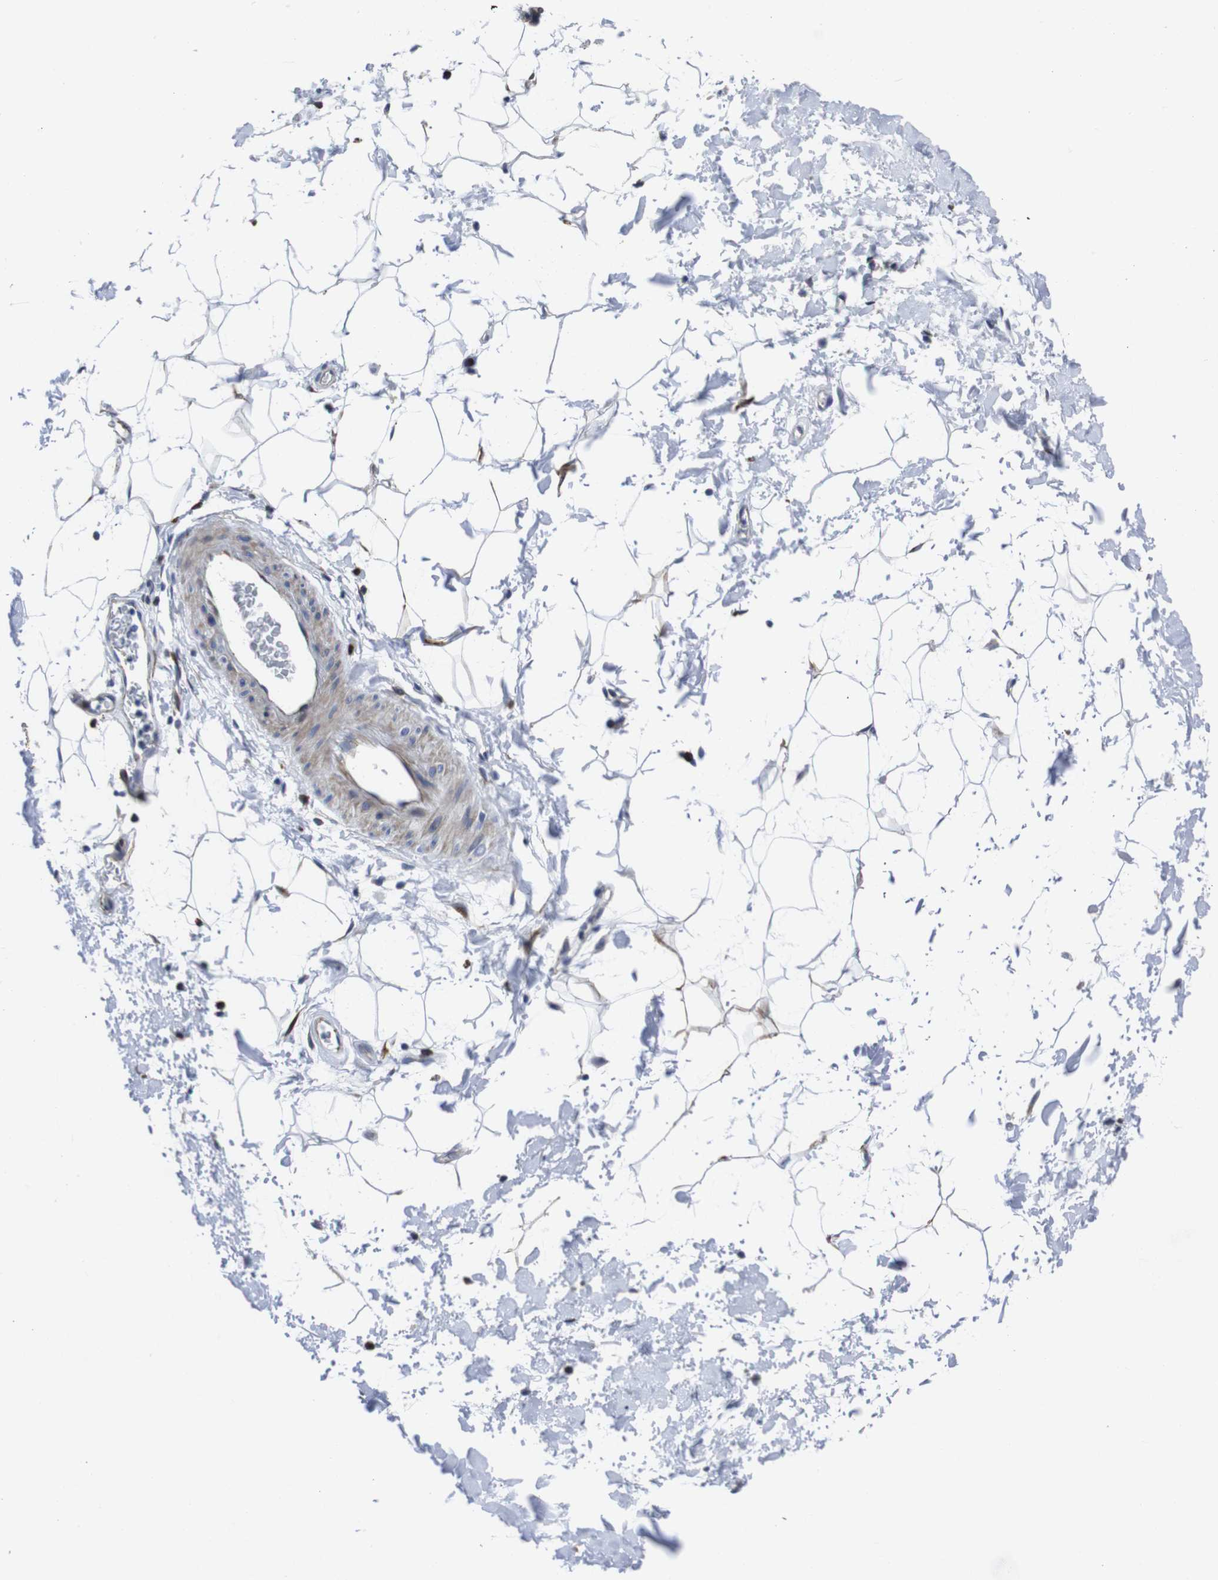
{"staining": {"intensity": "negative", "quantity": "none", "location": "none"}, "tissue": "adipose tissue", "cell_type": "Adipocytes", "image_type": "normal", "snomed": [{"axis": "morphology", "description": "Normal tissue, NOS"}, {"axis": "topography", "description": "Soft tissue"}], "caption": "An IHC image of unremarkable adipose tissue is shown. There is no staining in adipocytes of adipose tissue. (Stains: DAB (3,3'-diaminobenzidine) immunohistochemistry with hematoxylin counter stain, Microscopy: brightfield microscopy at high magnification).", "gene": "NUMB", "patient": {"sex": "male", "age": 72}}